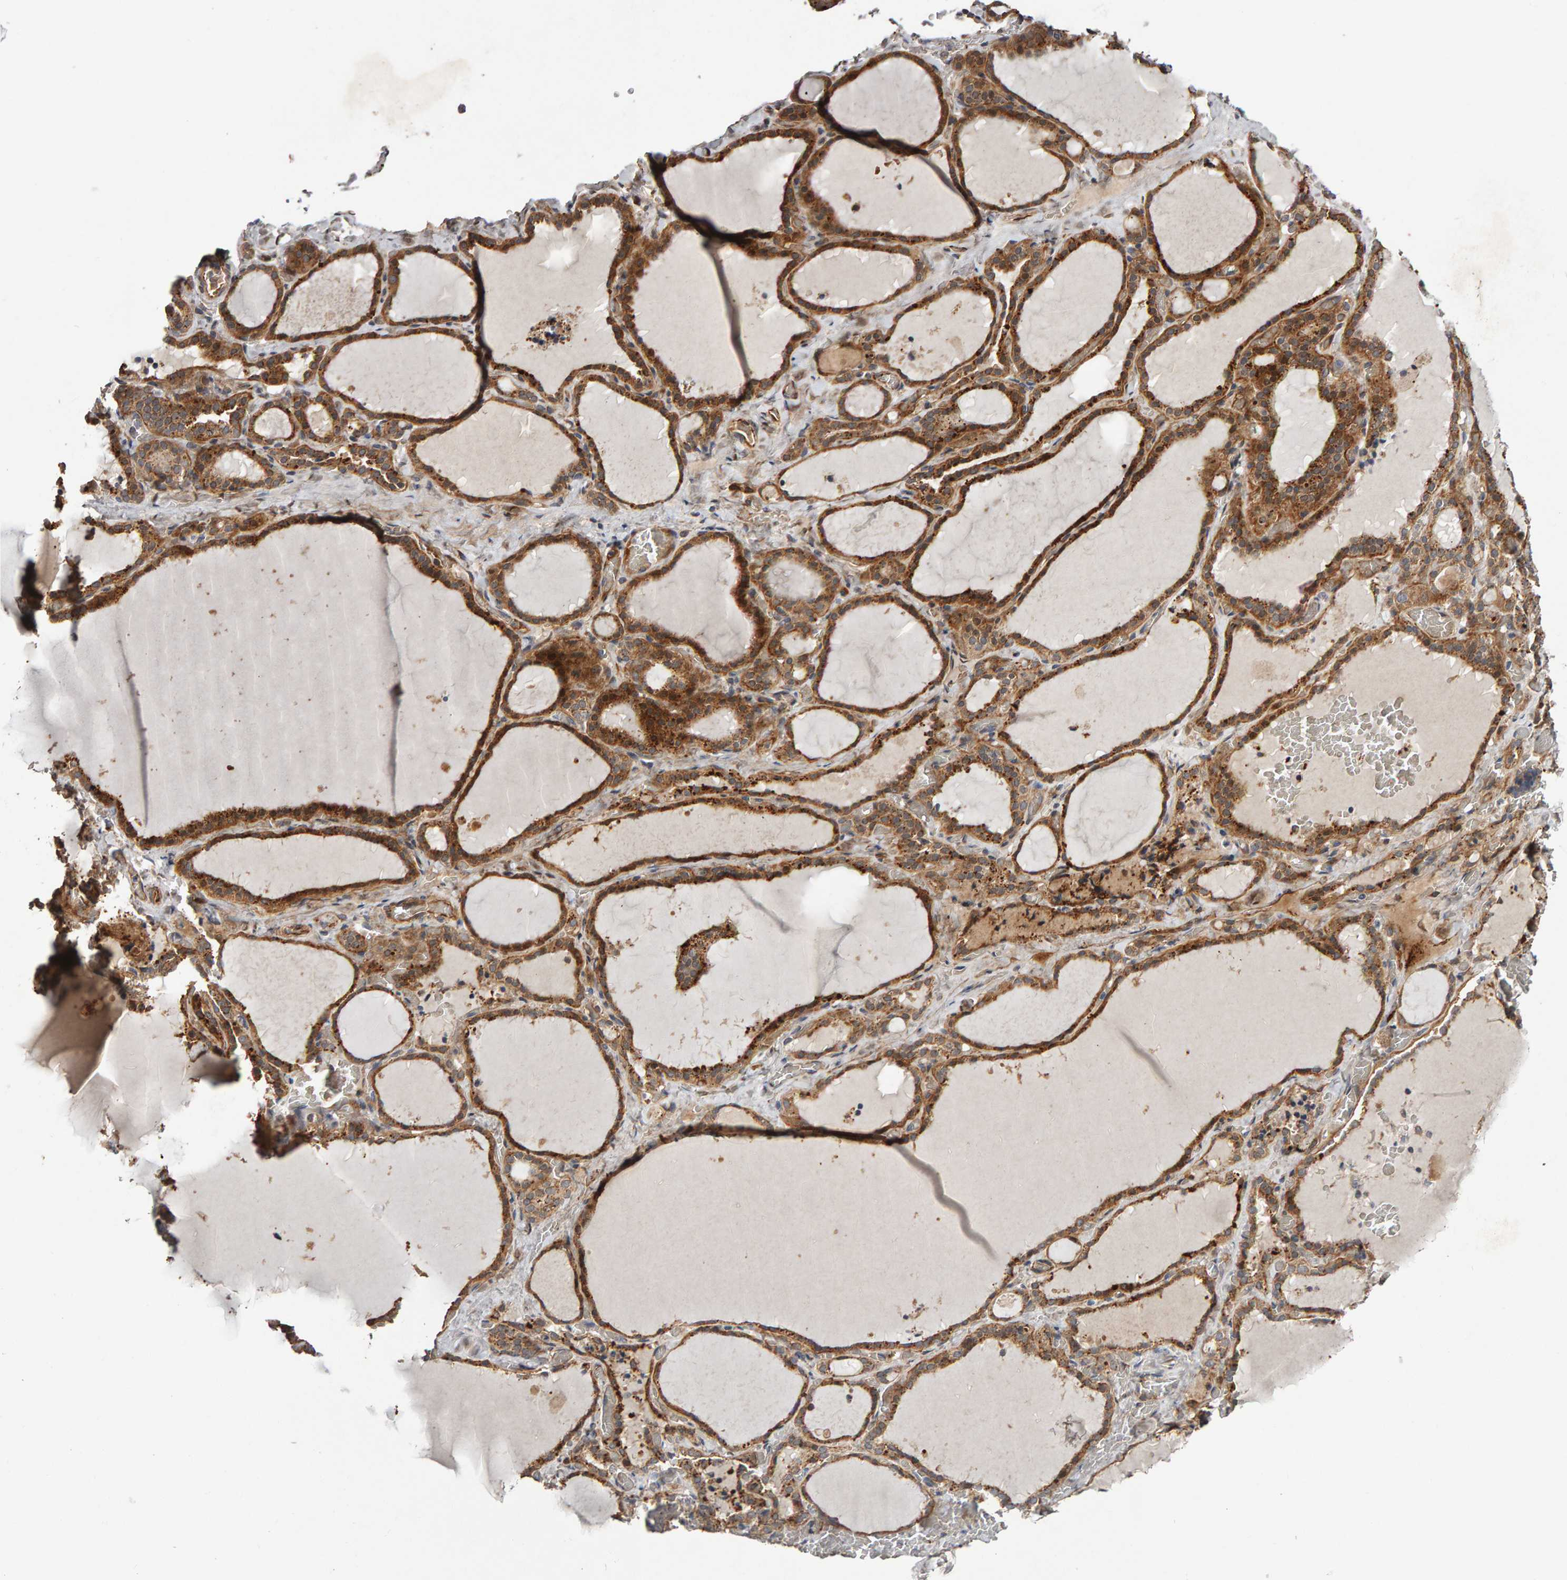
{"staining": {"intensity": "strong", "quantity": ">75%", "location": "cytoplasmic/membranous"}, "tissue": "thyroid gland", "cell_type": "Glandular cells", "image_type": "normal", "snomed": [{"axis": "morphology", "description": "Normal tissue, NOS"}, {"axis": "topography", "description": "Thyroid gland"}], "caption": "Immunohistochemistry (IHC) image of unremarkable thyroid gland: human thyroid gland stained using IHC reveals high levels of strong protein expression localized specifically in the cytoplasmic/membranous of glandular cells, appearing as a cytoplasmic/membranous brown color.", "gene": "CANT1", "patient": {"sex": "female", "age": 22}}